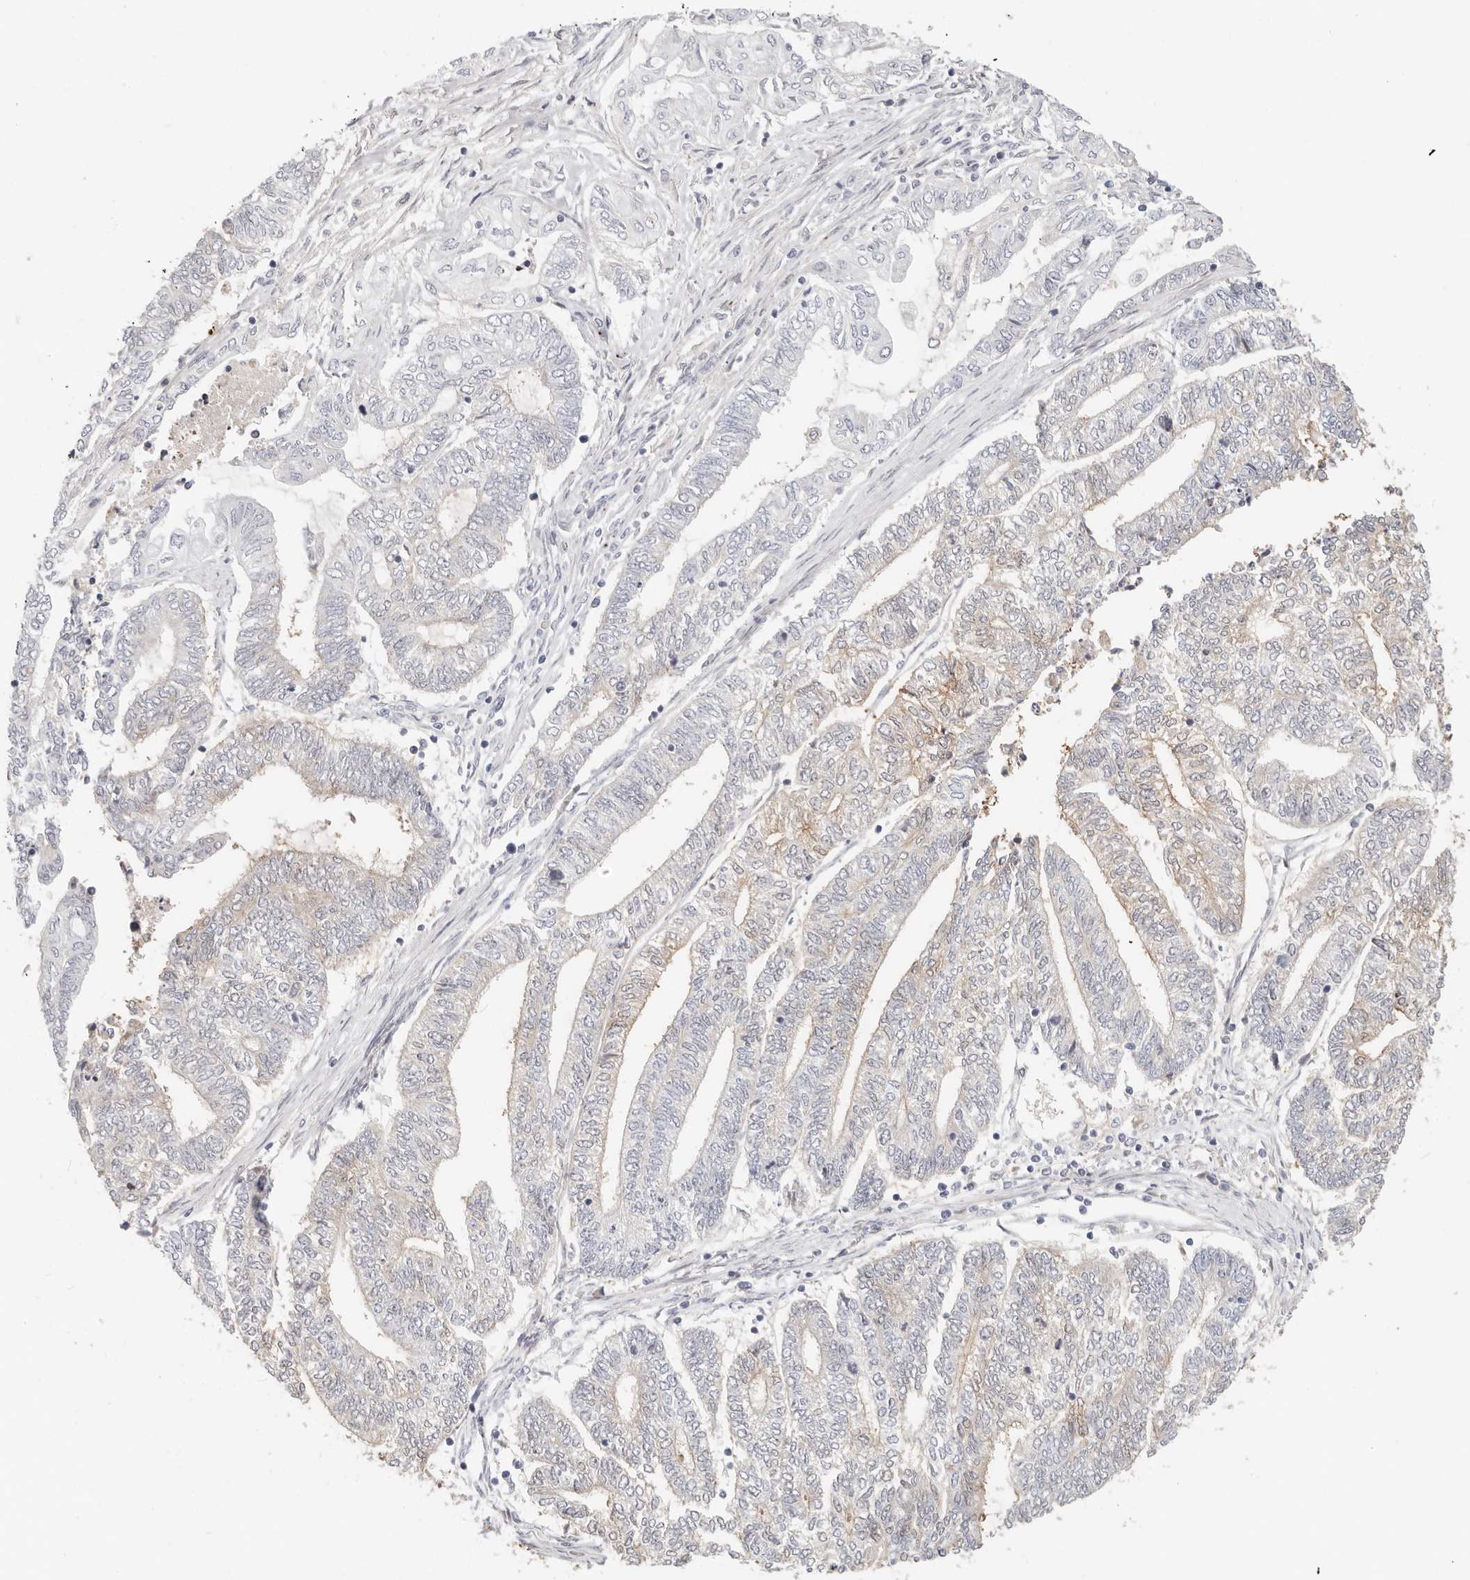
{"staining": {"intensity": "weak", "quantity": "<25%", "location": "cytoplasmic/membranous"}, "tissue": "endometrial cancer", "cell_type": "Tumor cells", "image_type": "cancer", "snomed": [{"axis": "morphology", "description": "Adenocarcinoma, NOS"}, {"axis": "topography", "description": "Uterus"}, {"axis": "topography", "description": "Endometrium"}], "caption": "Tumor cells show no significant protein positivity in endometrial adenocarcinoma. (IHC, brightfield microscopy, high magnification).", "gene": "ZRANB1", "patient": {"sex": "female", "age": 70}}